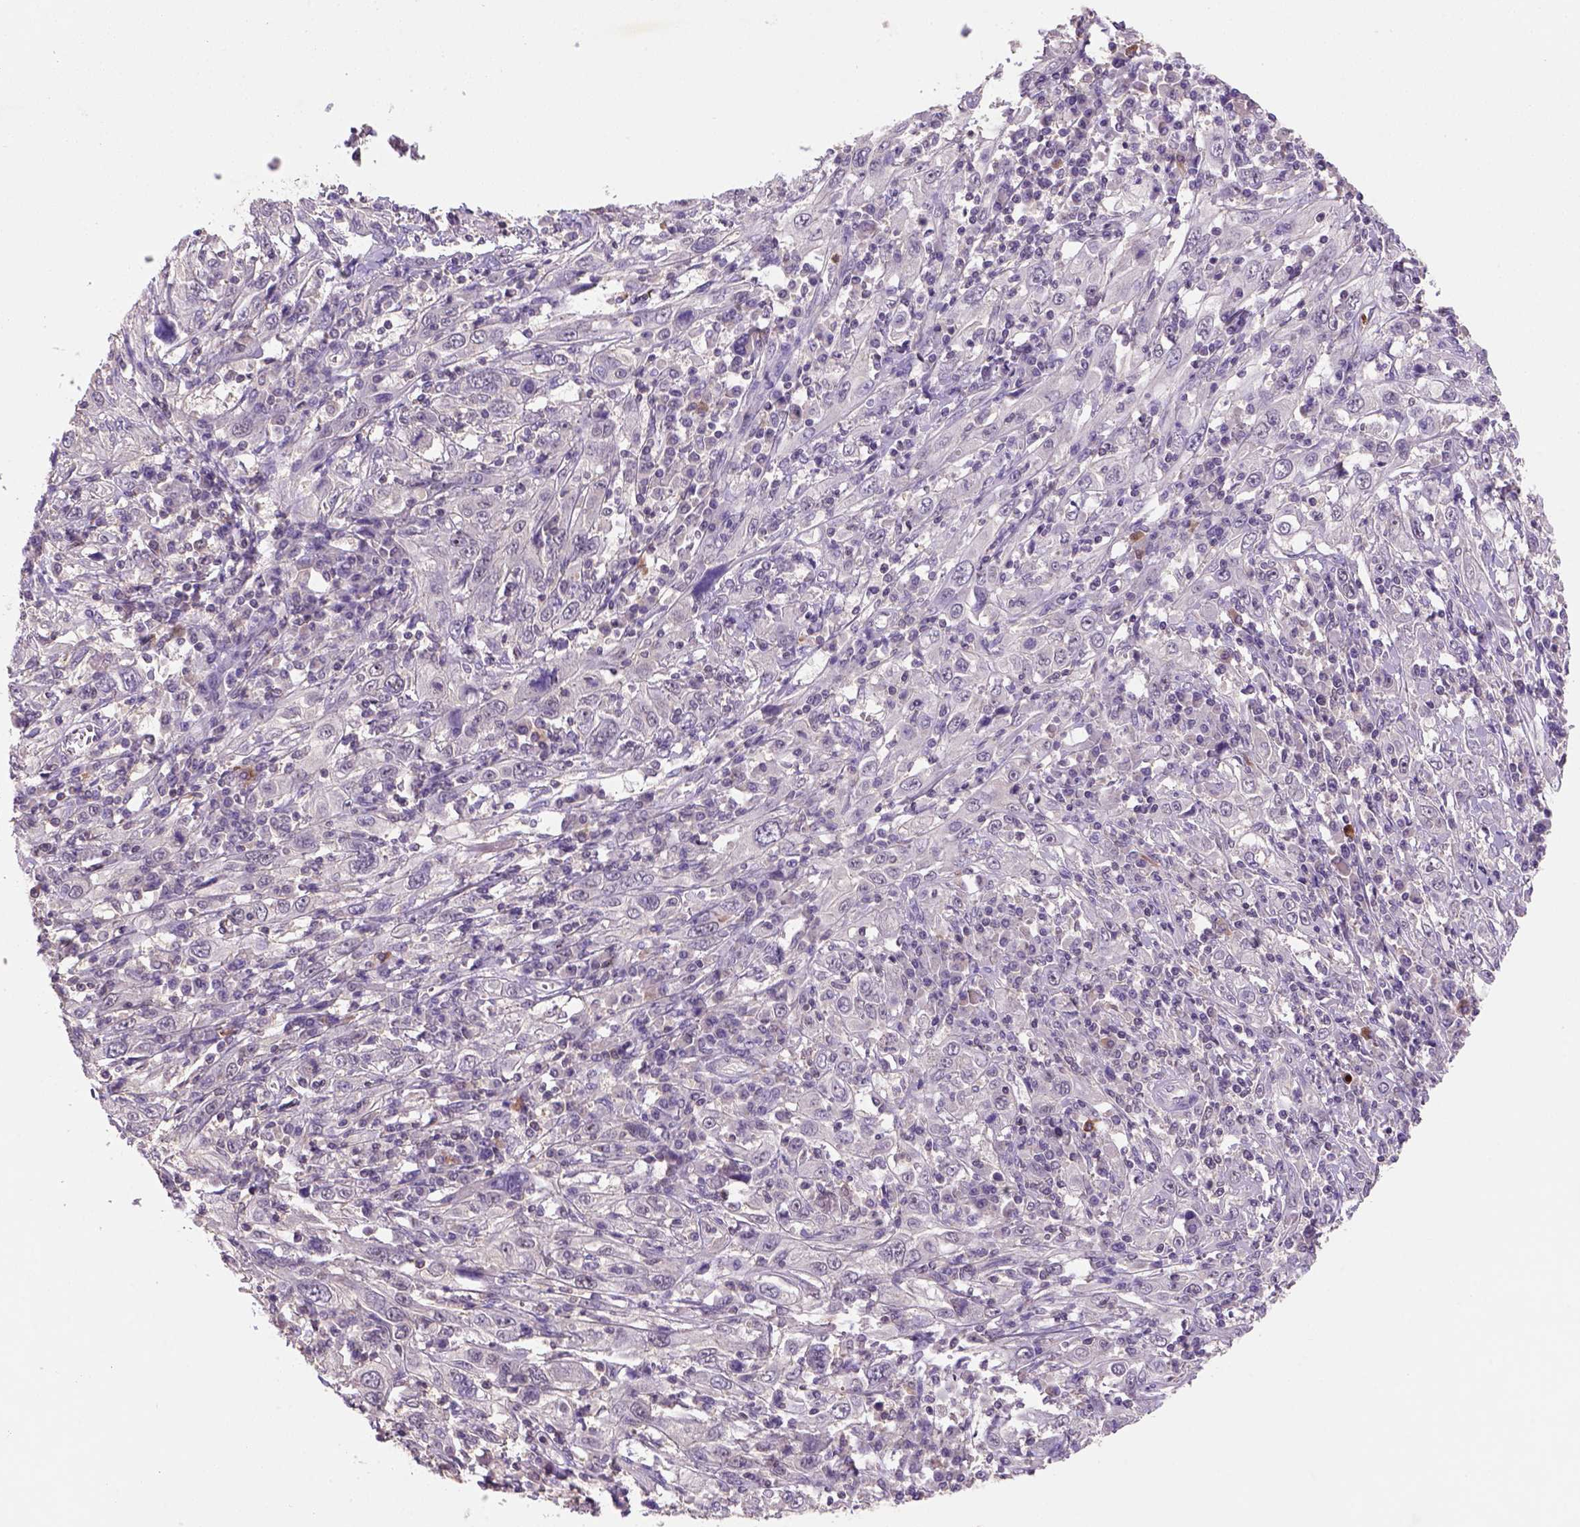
{"staining": {"intensity": "moderate", "quantity": "<25%", "location": "cytoplasmic/membranous,nuclear"}, "tissue": "cervical cancer", "cell_type": "Tumor cells", "image_type": "cancer", "snomed": [{"axis": "morphology", "description": "Squamous cell carcinoma, NOS"}, {"axis": "topography", "description": "Cervix"}], "caption": "Squamous cell carcinoma (cervical) stained with a protein marker demonstrates moderate staining in tumor cells.", "gene": "SCML4", "patient": {"sex": "female", "age": 46}}